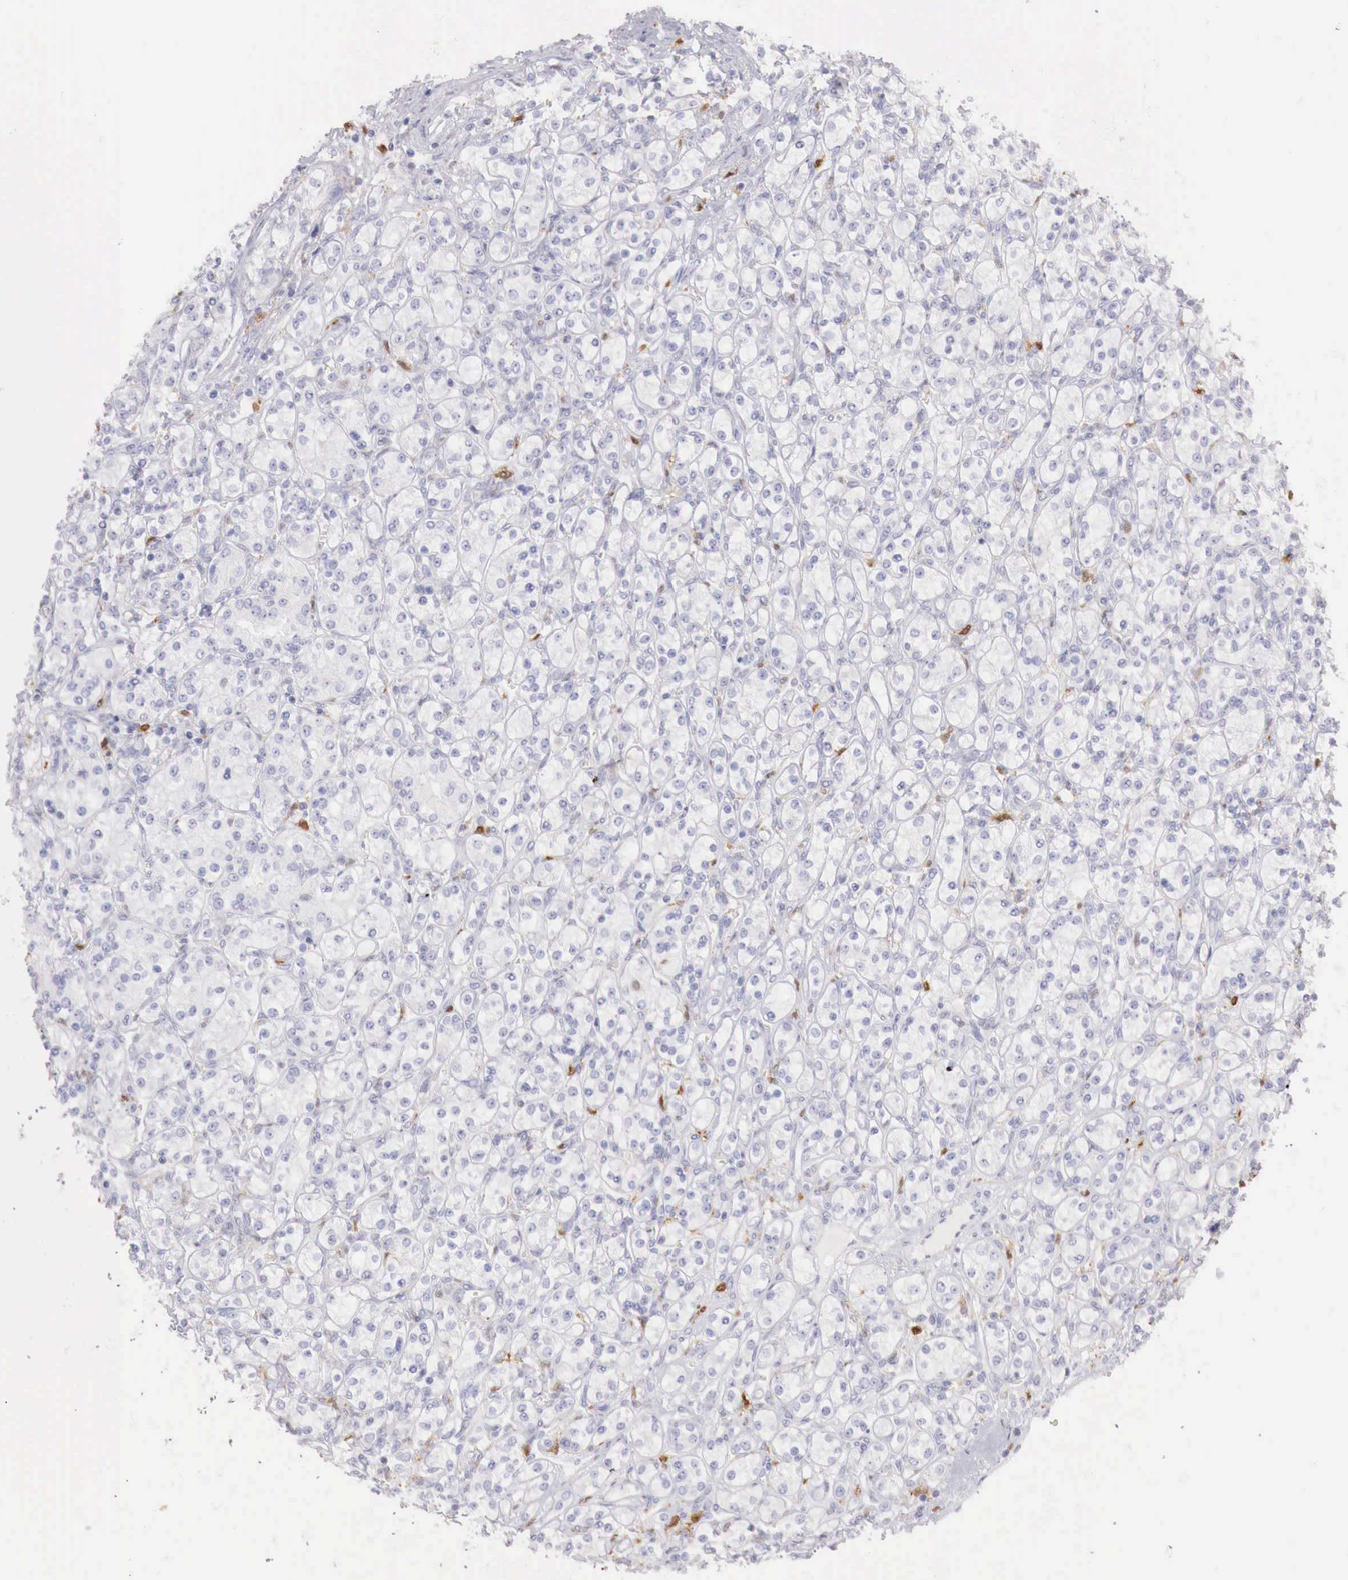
{"staining": {"intensity": "negative", "quantity": "none", "location": "none"}, "tissue": "renal cancer", "cell_type": "Tumor cells", "image_type": "cancer", "snomed": [{"axis": "morphology", "description": "Adenocarcinoma, NOS"}, {"axis": "topography", "description": "Kidney"}], "caption": "Tumor cells are negative for brown protein staining in renal cancer (adenocarcinoma).", "gene": "RENBP", "patient": {"sex": "male", "age": 77}}